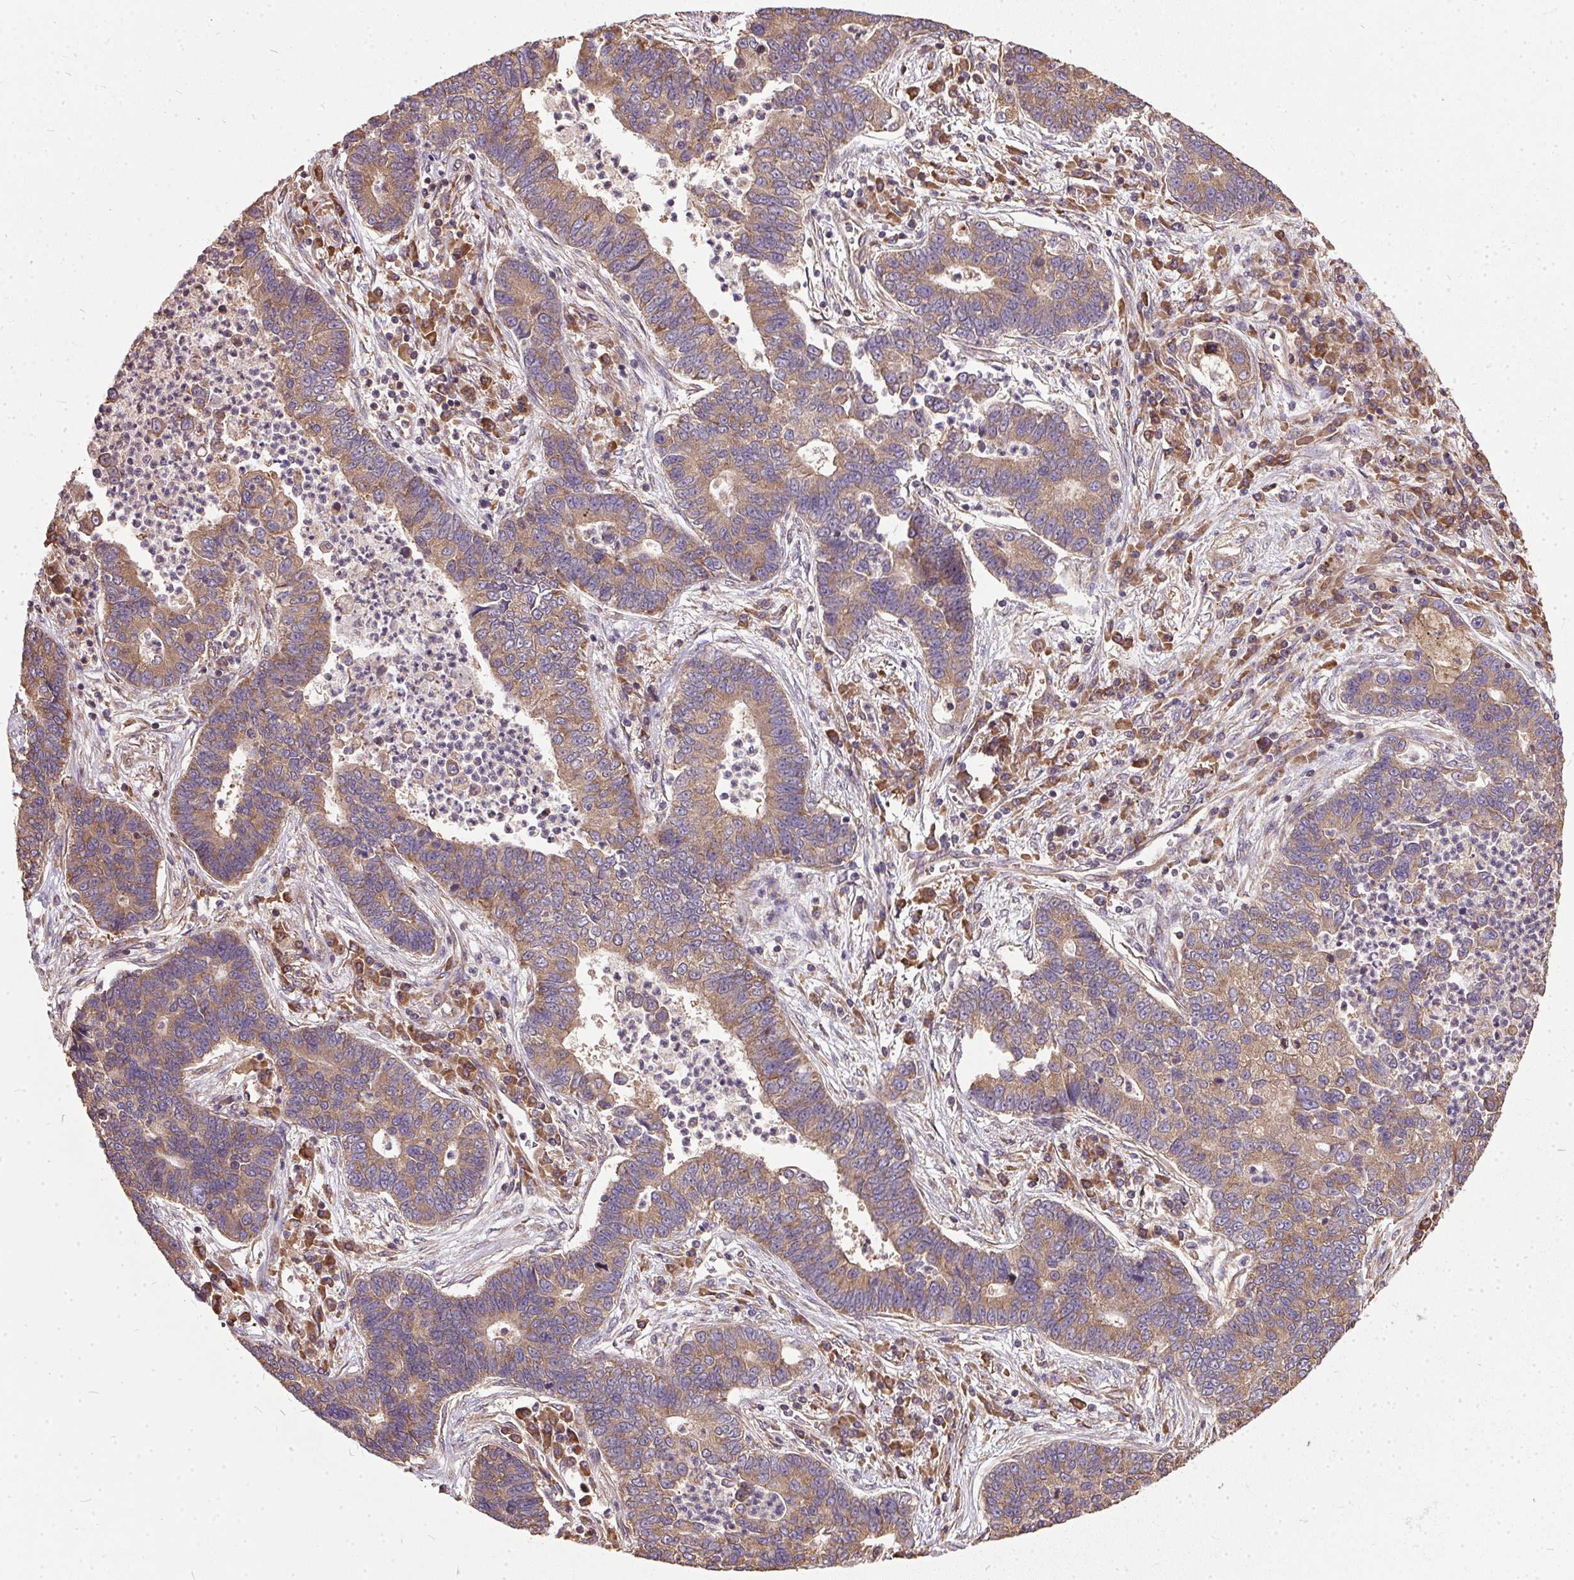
{"staining": {"intensity": "moderate", "quantity": ">75%", "location": "cytoplasmic/membranous"}, "tissue": "lung cancer", "cell_type": "Tumor cells", "image_type": "cancer", "snomed": [{"axis": "morphology", "description": "Adenocarcinoma, NOS"}, {"axis": "topography", "description": "Lung"}], "caption": "The image exhibits a brown stain indicating the presence of a protein in the cytoplasmic/membranous of tumor cells in adenocarcinoma (lung). (Stains: DAB in brown, nuclei in blue, Microscopy: brightfield microscopy at high magnification).", "gene": "EIF2S1", "patient": {"sex": "female", "age": 57}}